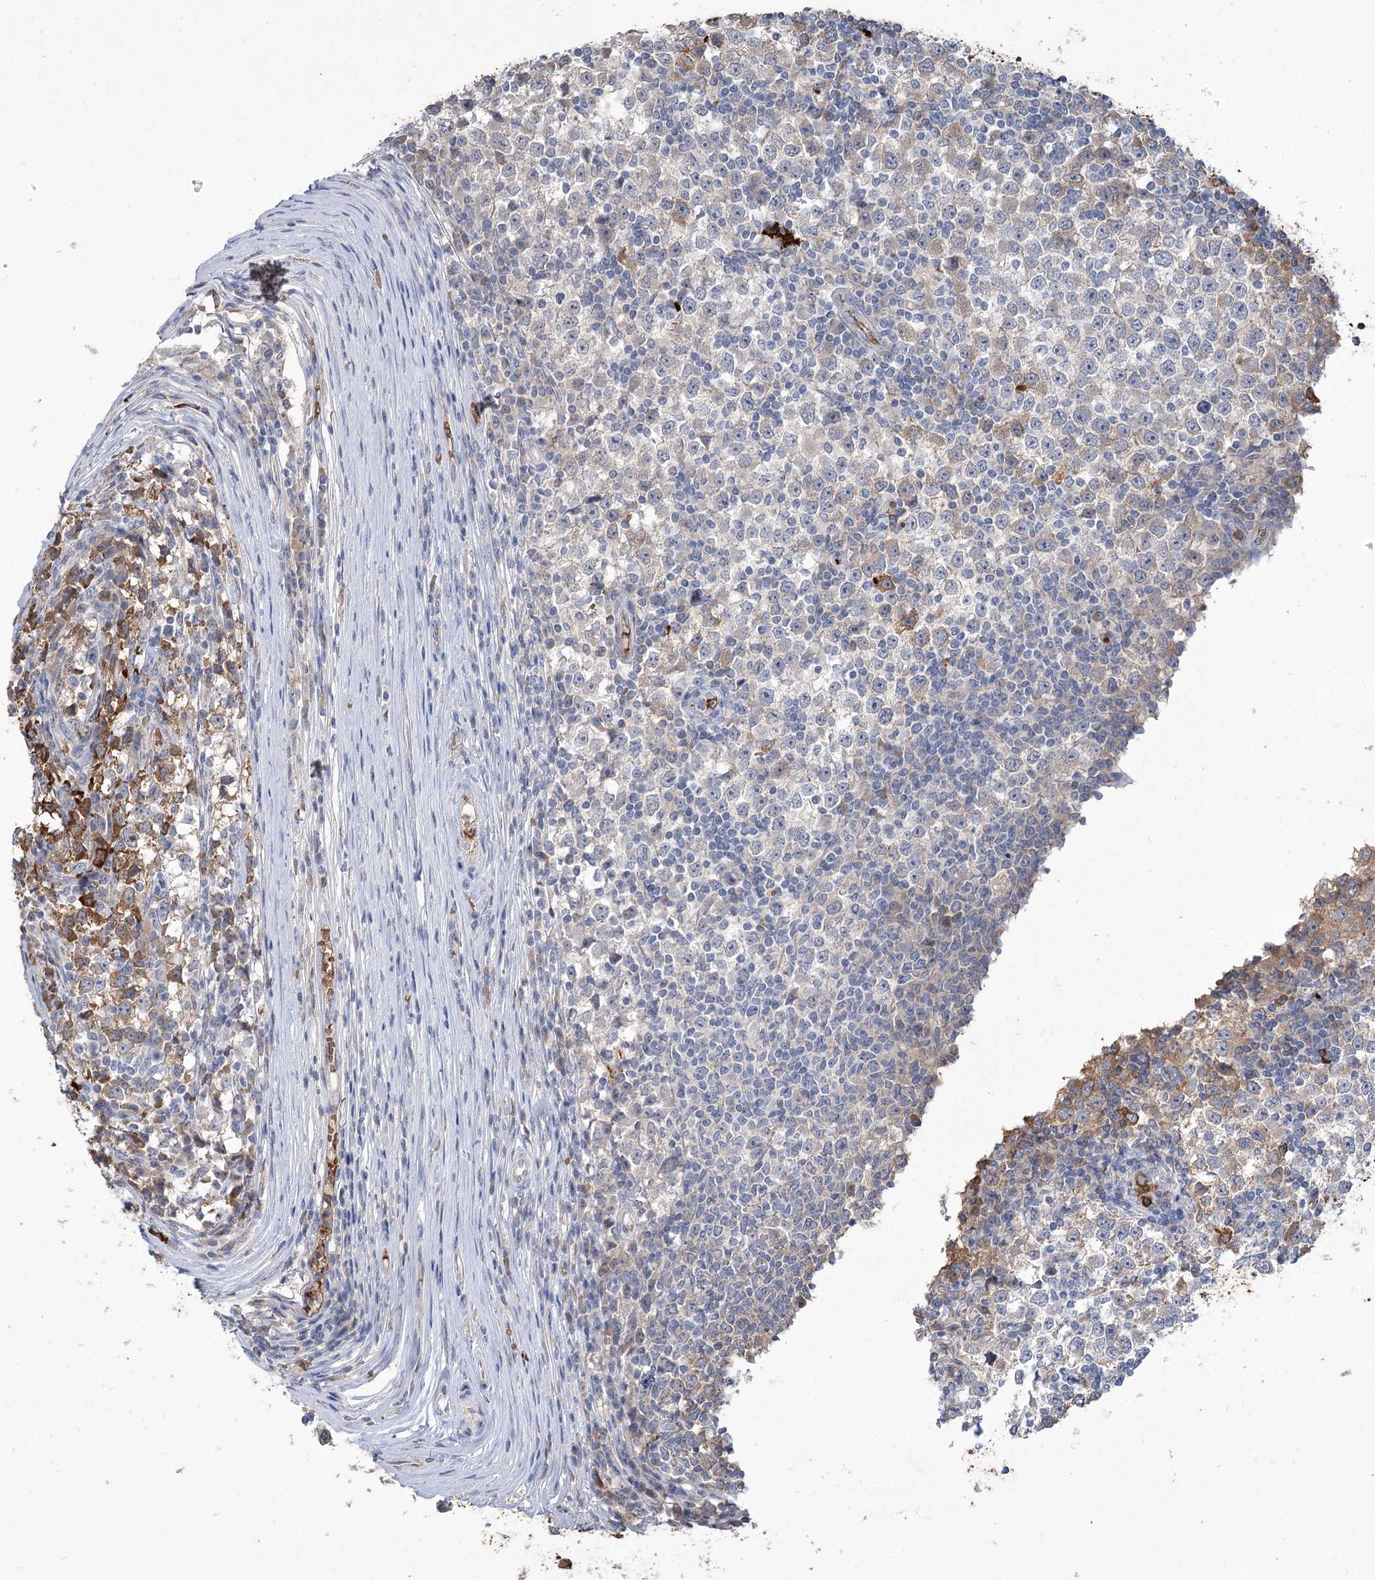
{"staining": {"intensity": "moderate", "quantity": "<25%", "location": "cytoplasmic/membranous"}, "tissue": "testis cancer", "cell_type": "Tumor cells", "image_type": "cancer", "snomed": [{"axis": "morphology", "description": "Seminoma, NOS"}, {"axis": "topography", "description": "Testis"}], "caption": "Brown immunohistochemical staining in human testis seminoma exhibits moderate cytoplasmic/membranous expression in approximately <25% of tumor cells.", "gene": "HBA1", "patient": {"sex": "male", "age": 65}}